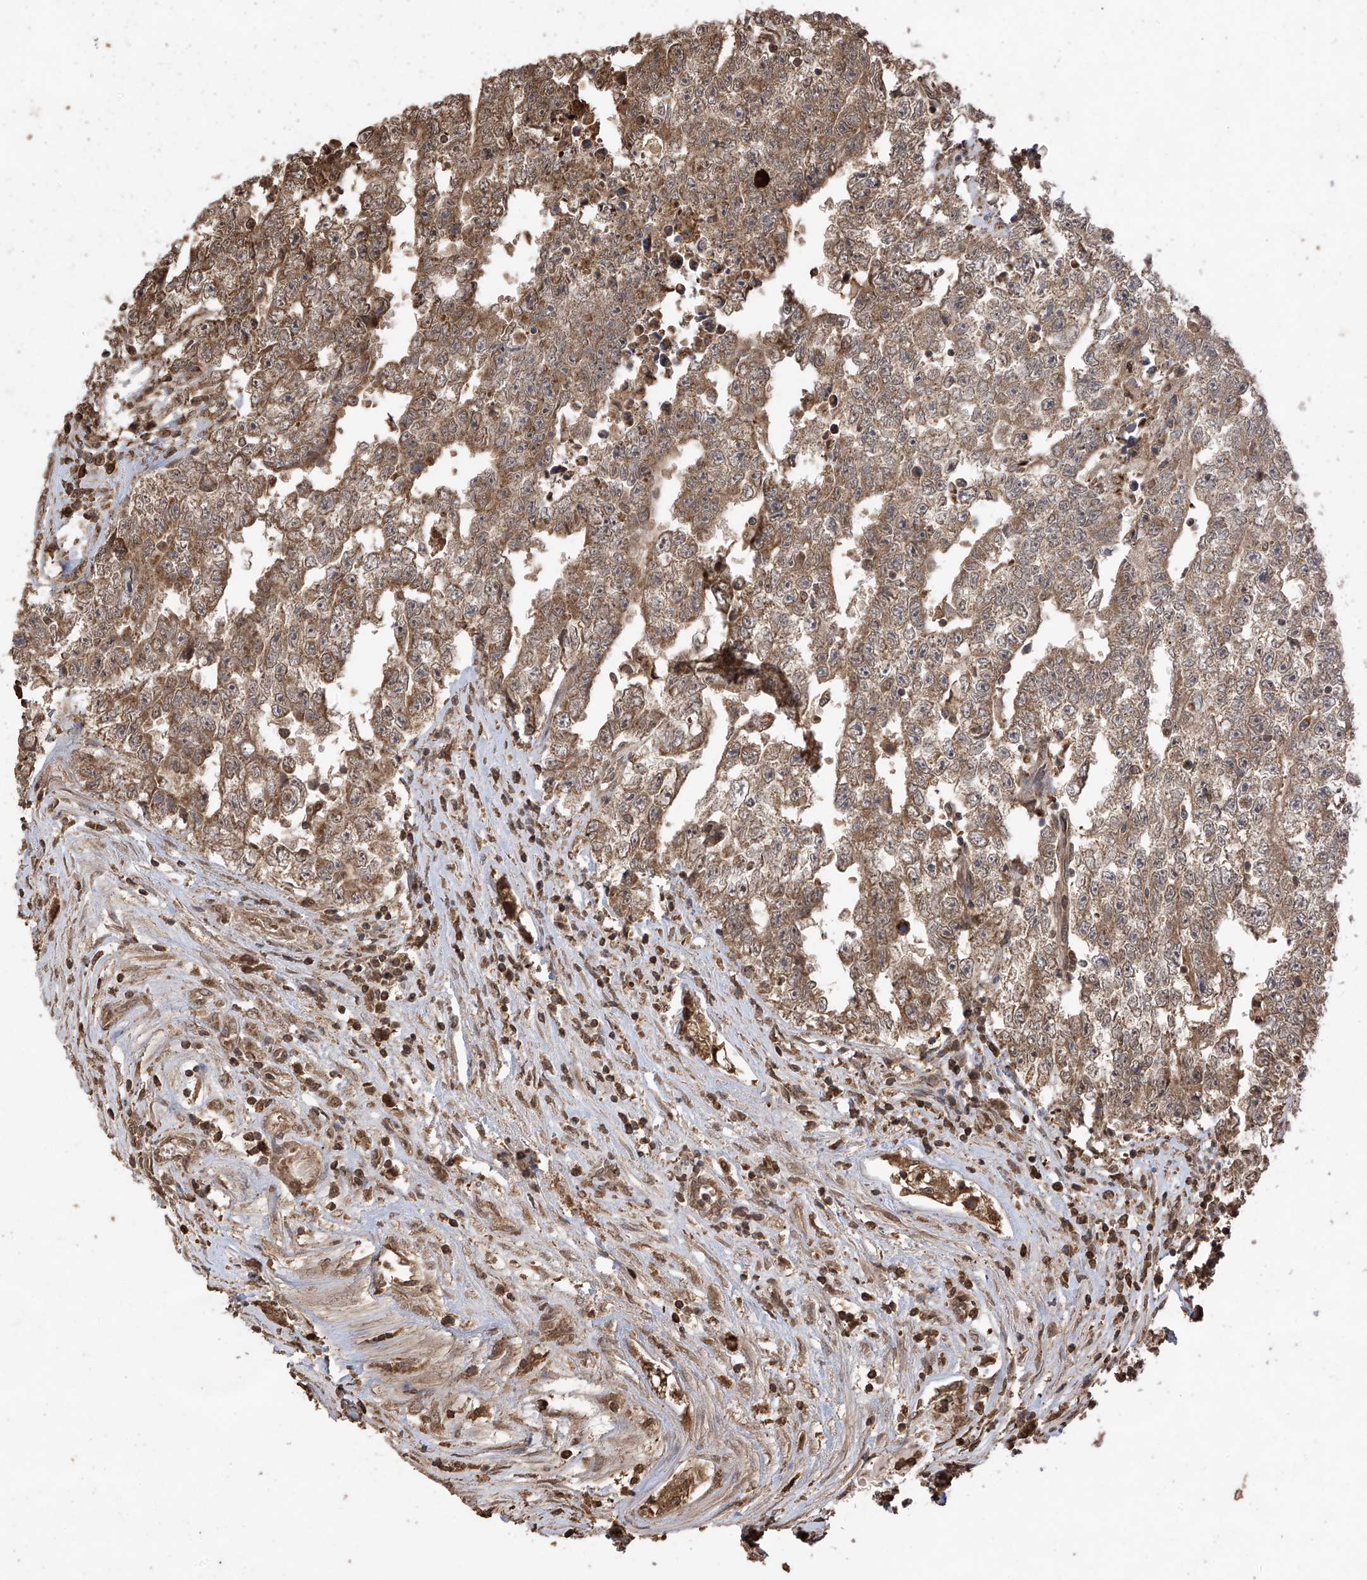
{"staining": {"intensity": "moderate", "quantity": ">75%", "location": "cytoplasmic/membranous"}, "tissue": "testis cancer", "cell_type": "Tumor cells", "image_type": "cancer", "snomed": [{"axis": "morphology", "description": "Carcinoma, Embryonal, NOS"}, {"axis": "topography", "description": "Testis"}], "caption": "Embryonal carcinoma (testis) was stained to show a protein in brown. There is medium levels of moderate cytoplasmic/membranous expression in about >75% of tumor cells. The staining was performed using DAB (3,3'-diaminobenzidine), with brown indicating positive protein expression. Nuclei are stained blue with hematoxylin.", "gene": "PNPT1", "patient": {"sex": "male", "age": 25}}